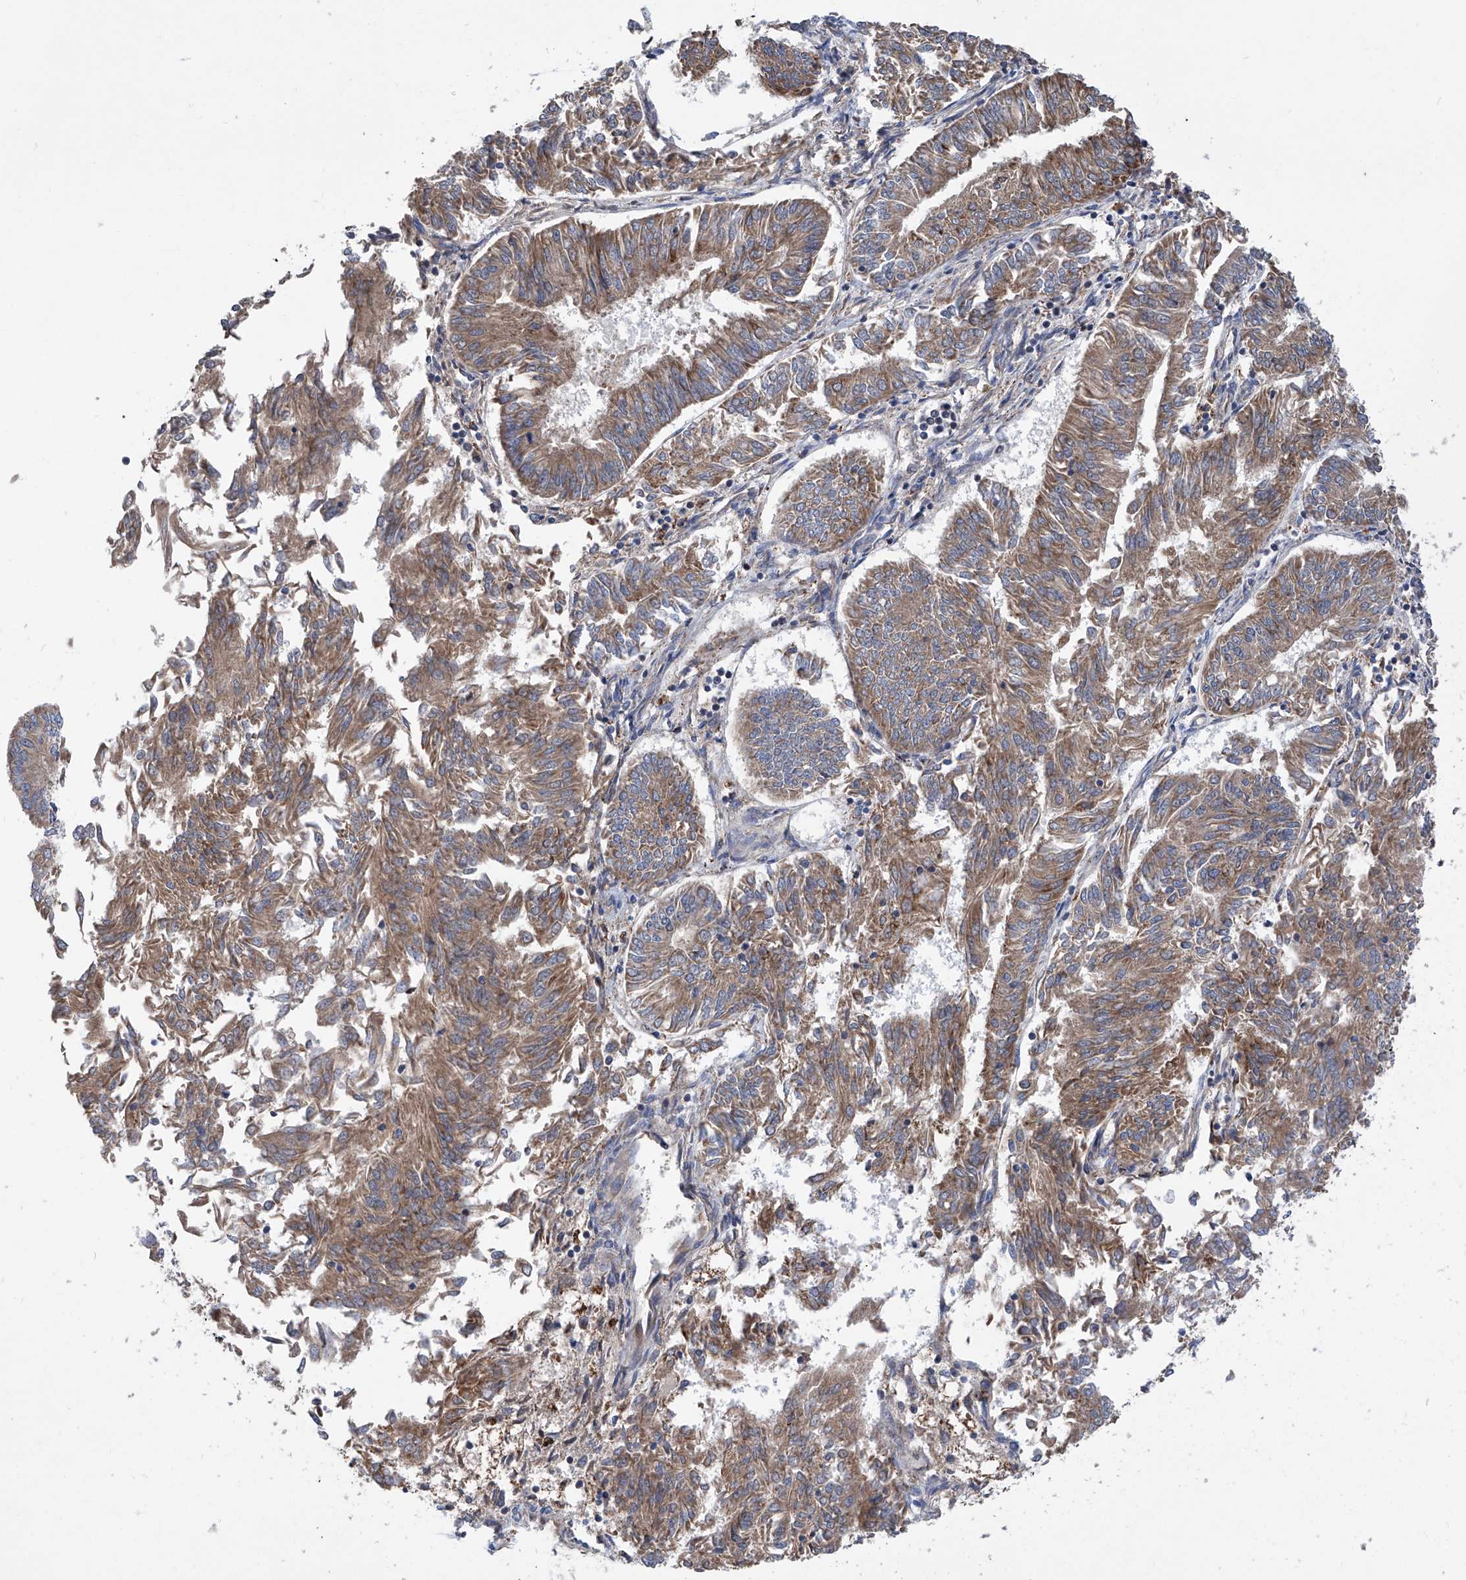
{"staining": {"intensity": "moderate", "quantity": ">75%", "location": "cytoplasmic/membranous"}, "tissue": "endometrial cancer", "cell_type": "Tumor cells", "image_type": "cancer", "snomed": [{"axis": "morphology", "description": "Adenocarcinoma, NOS"}, {"axis": "topography", "description": "Endometrium"}], "caption": "Protein expression analysis of endometrial cancer exhibits moderate cytoplasmic/membranous staining in approximately >75% of tumor cells.", "gene": "ASCC3", "patient": {"sex": "female", "age": 58}}